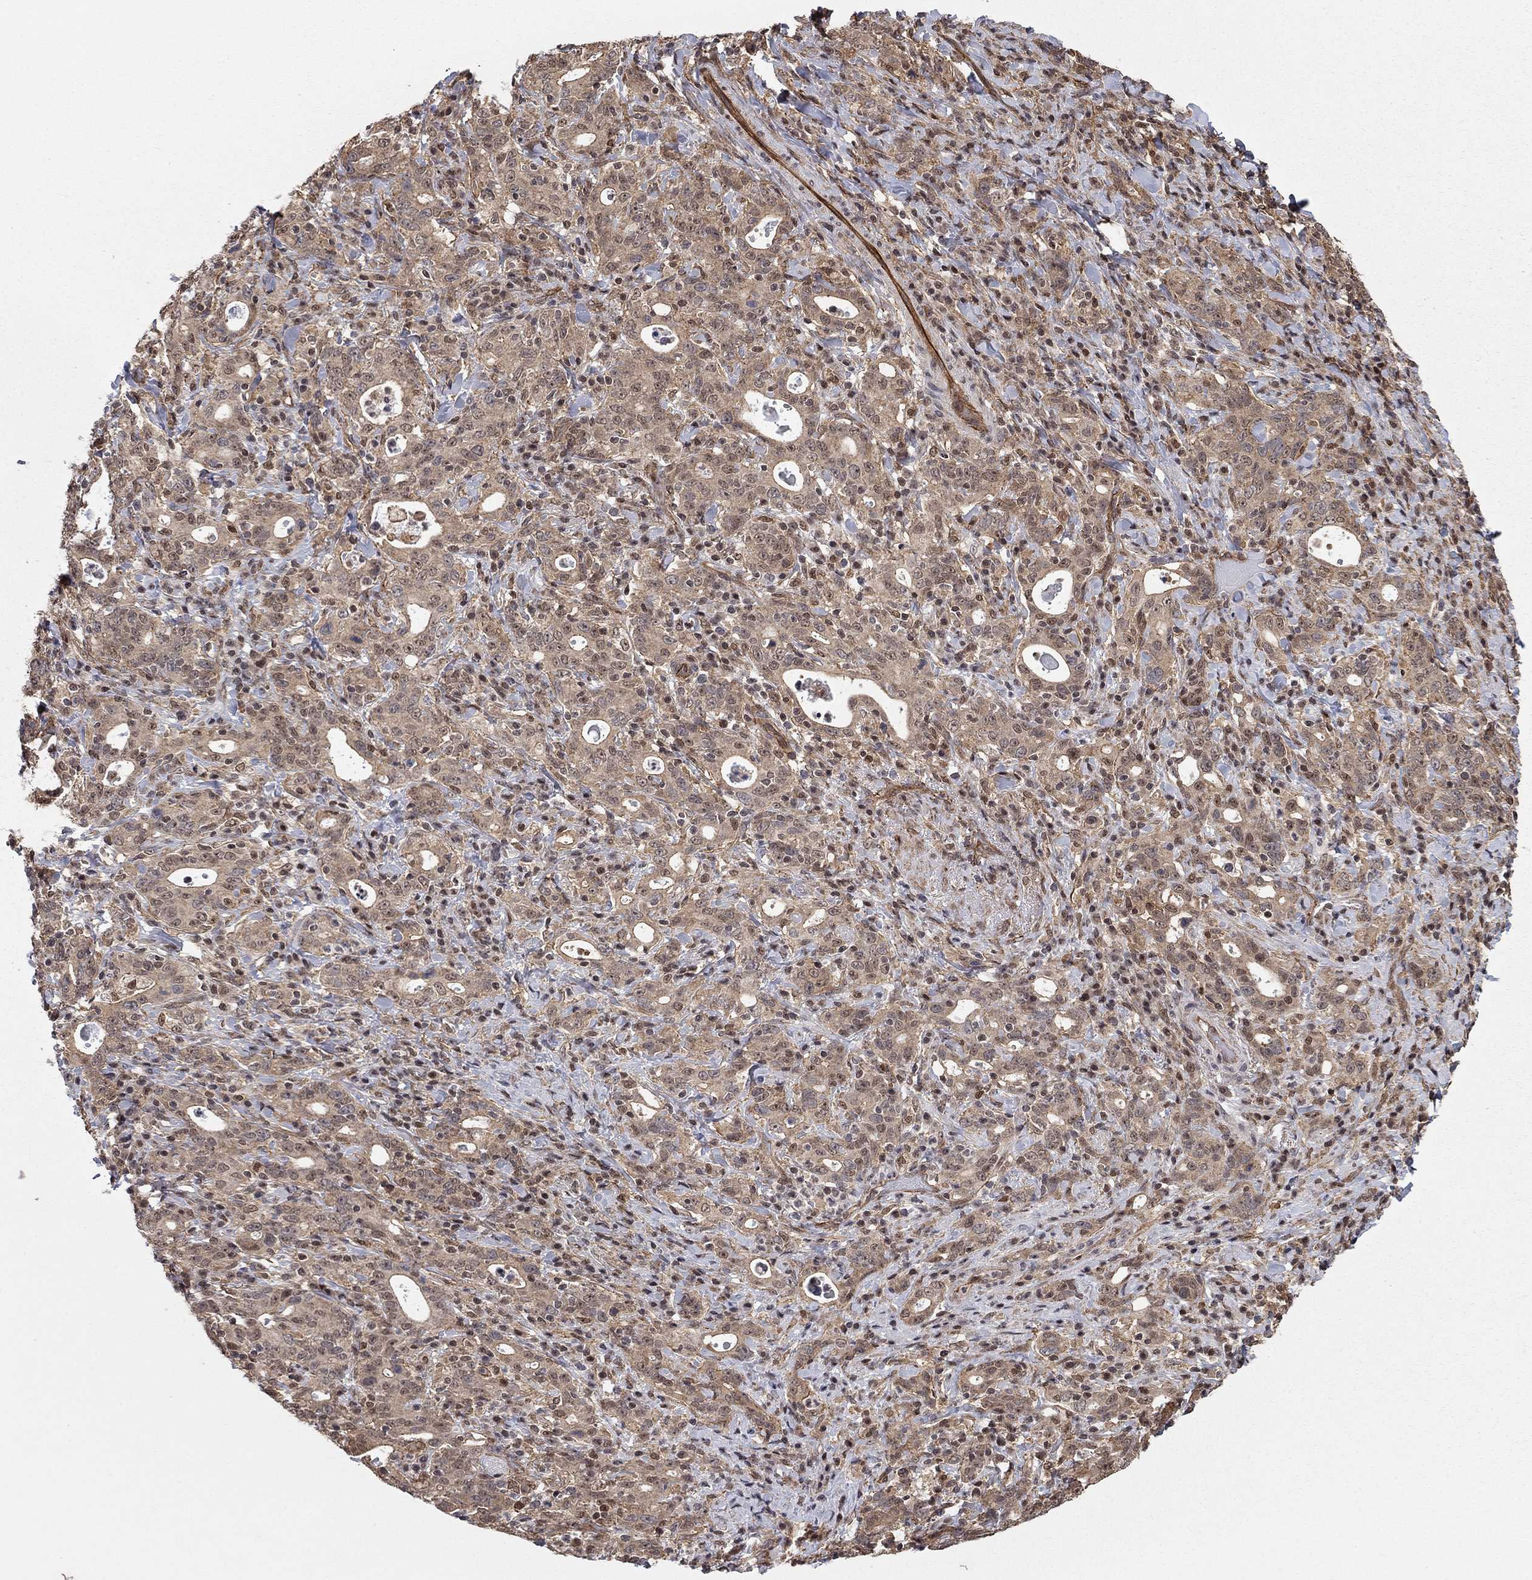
{"staining": {"intensity": "moderate", "quantity": ">75%", "location": "cytoplasmic/membranous"}, "tissue": "stomach cancer", "cell_type": "Tumor cells", "image_type": "cancer", "snomed": [{"axis": "morphology", "description": "Adenocarcinoma, NOS"}, {"axis": "topography", "description": "Stomach"}], "caption": "Stomach cancer stained for a protein (brown) displays moderate cytoplasmic/membranous positive staining in about >75% of tumor cells.", "gene": "TDP1", "patient": {"sex": "male", "age": 79}}